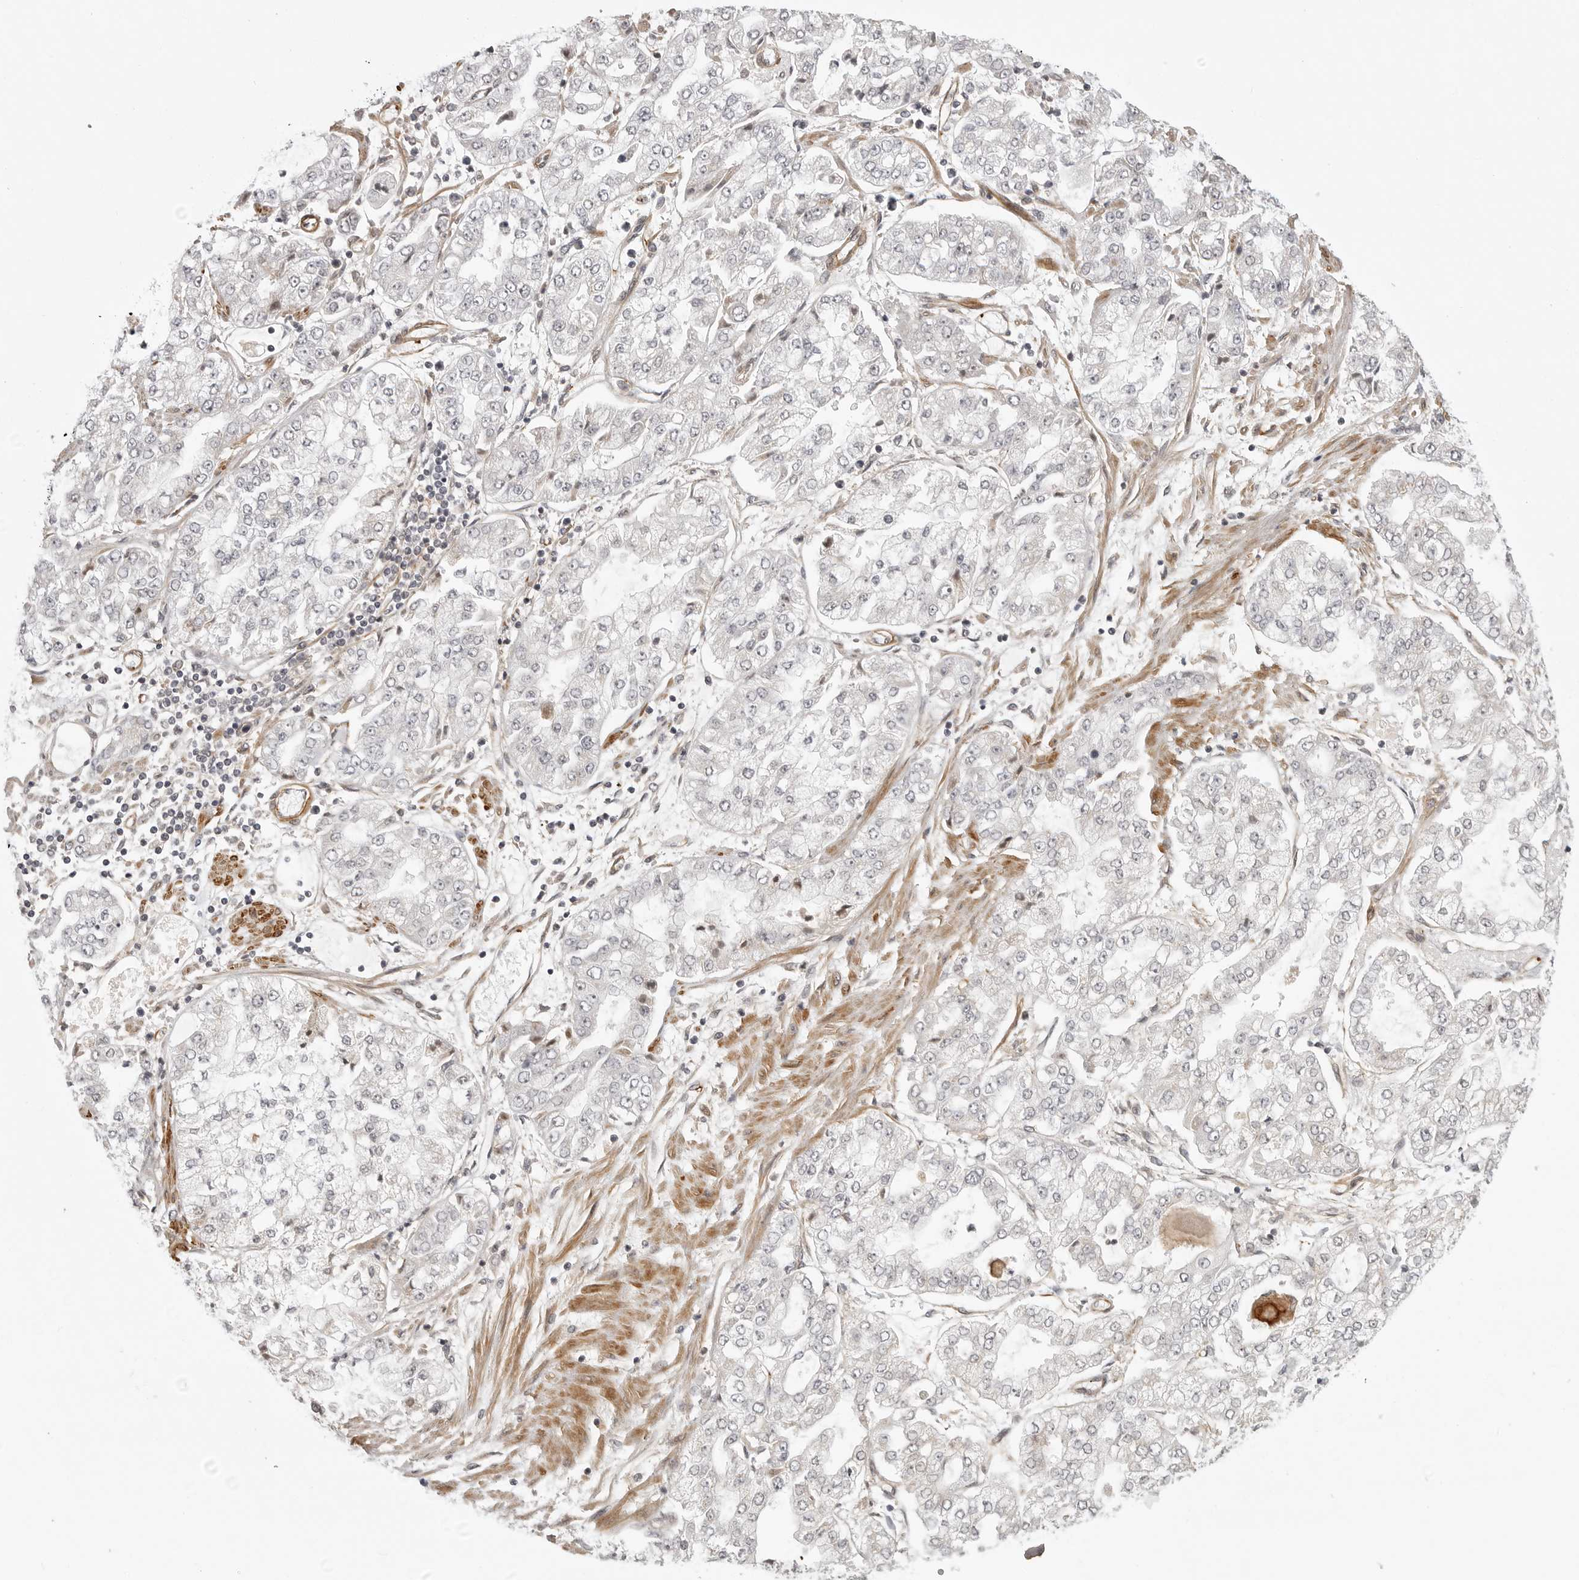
{"staining": {"intensity": "negative", "quantity": "none", "location": "none"}, "tissue": "stomach cancer", "cell_type": "Tumor cells", "image_type": "cancer", "snomed": [{"axis": "morphology", "description": "Adenocarcinoma, NOS"}, {"axis": "topography", "description": "Stomach"}], "caption": "Image shows no protein staining in tumor cells of stomach cancer tissue. Brightfield microscopy of immunohistochemistry (IHC) stained with DAB (3,3'-diaminobenzidine) (brown) and hematoxylin (blue), captured at high magnification.", "gene": "TUT4", "patient": {"sex": "male", "age": 76}}